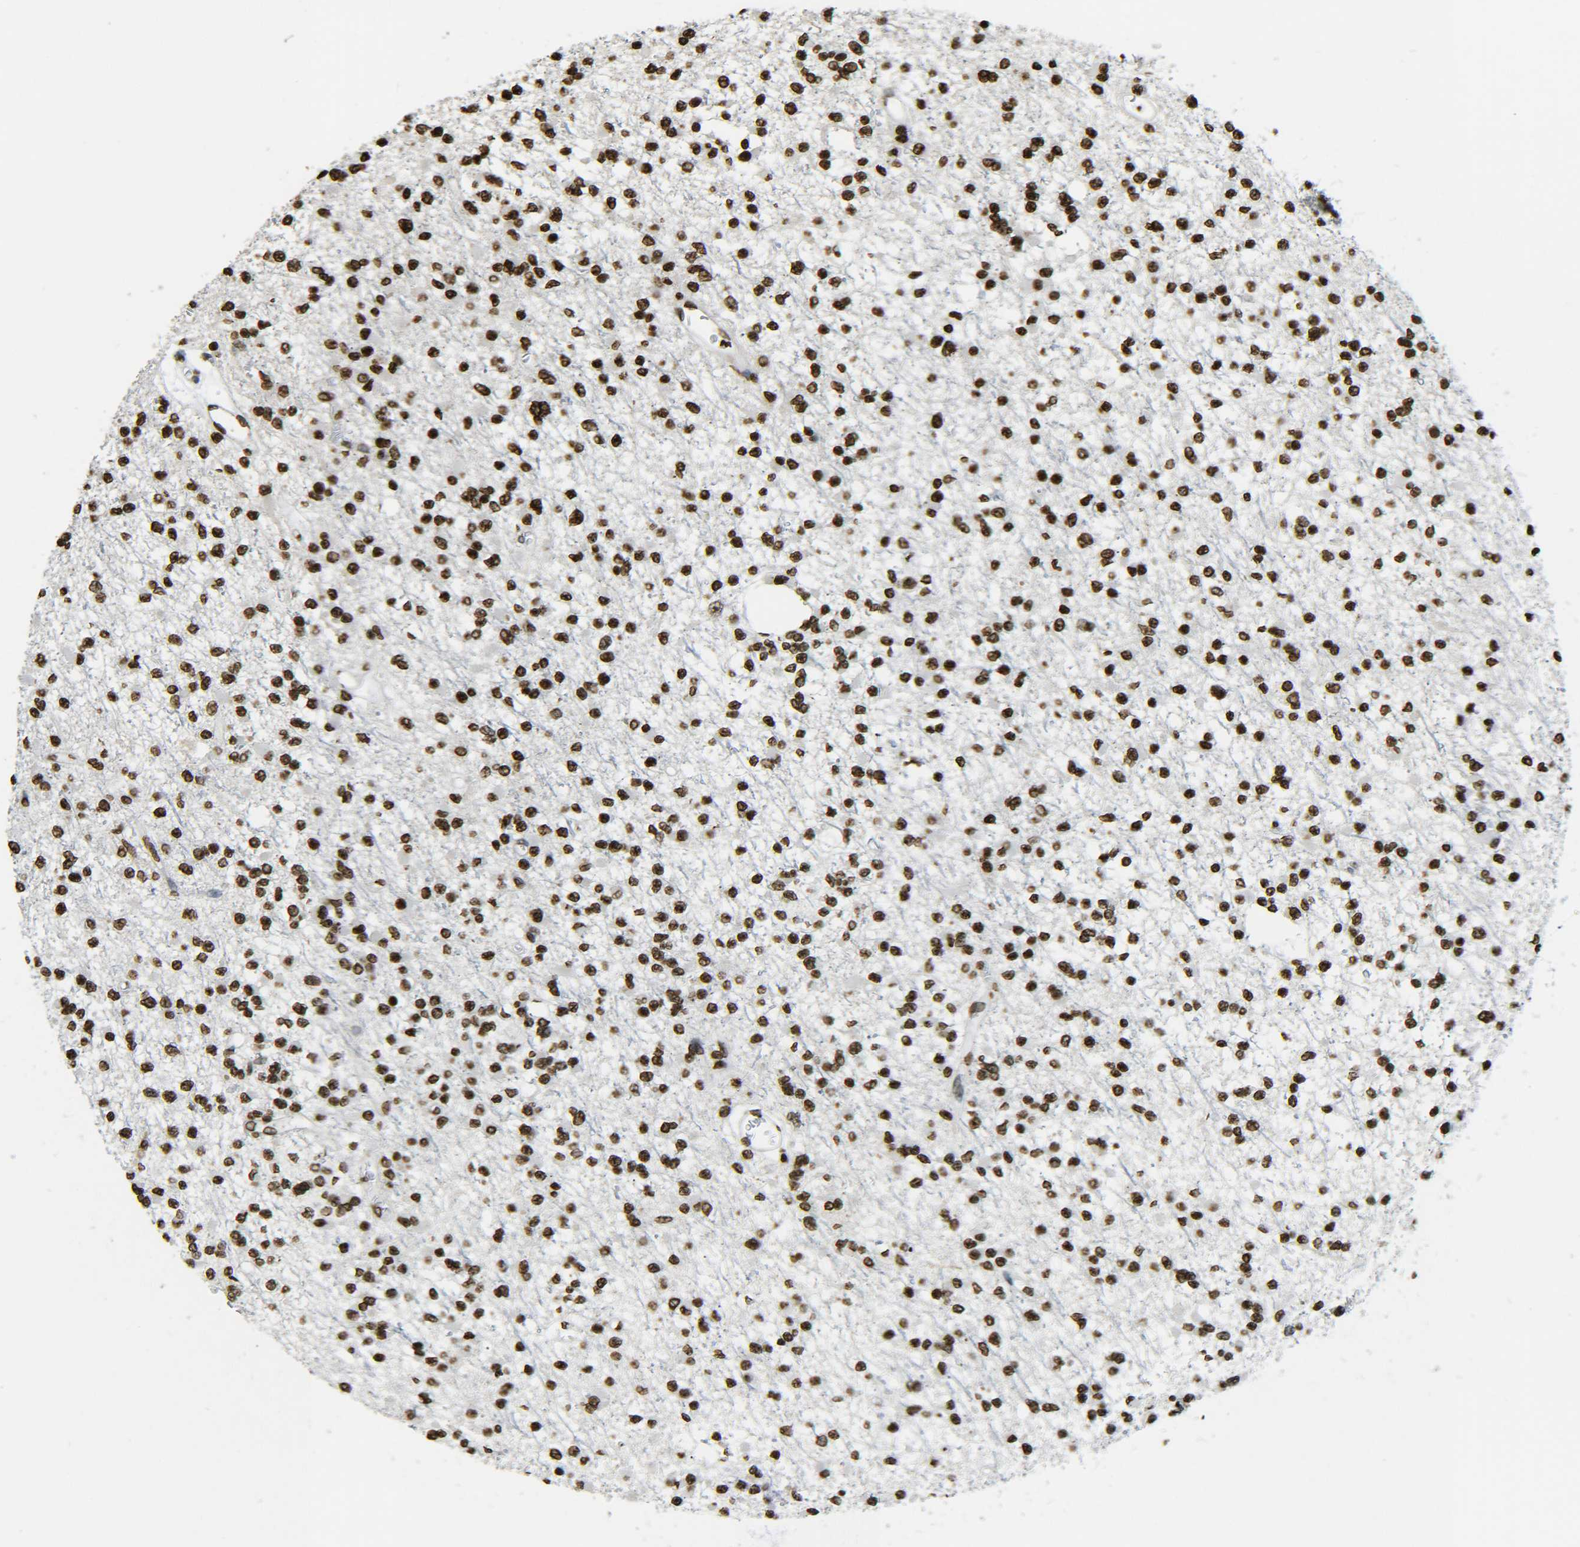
{"staining": {"intensity": "strong", "quantity": ">75%", "location": "nuclear"}, "tissue": "glioma", "cell_type": "Tumor cells", "image_type": "cancer", "snomed": [{"axis": "morphology", "description": "Glioma, malignant, Low grade"}, {"axis": "topography", "description": "Brain"}], "caption": "Strong nuclear positivity for a protein is appreciated in about >75% of tumor cells of glioma using immunohistochemistry (IHC).", "gene": "H4C16", "patient": {"sex": "female", "age": 22}}